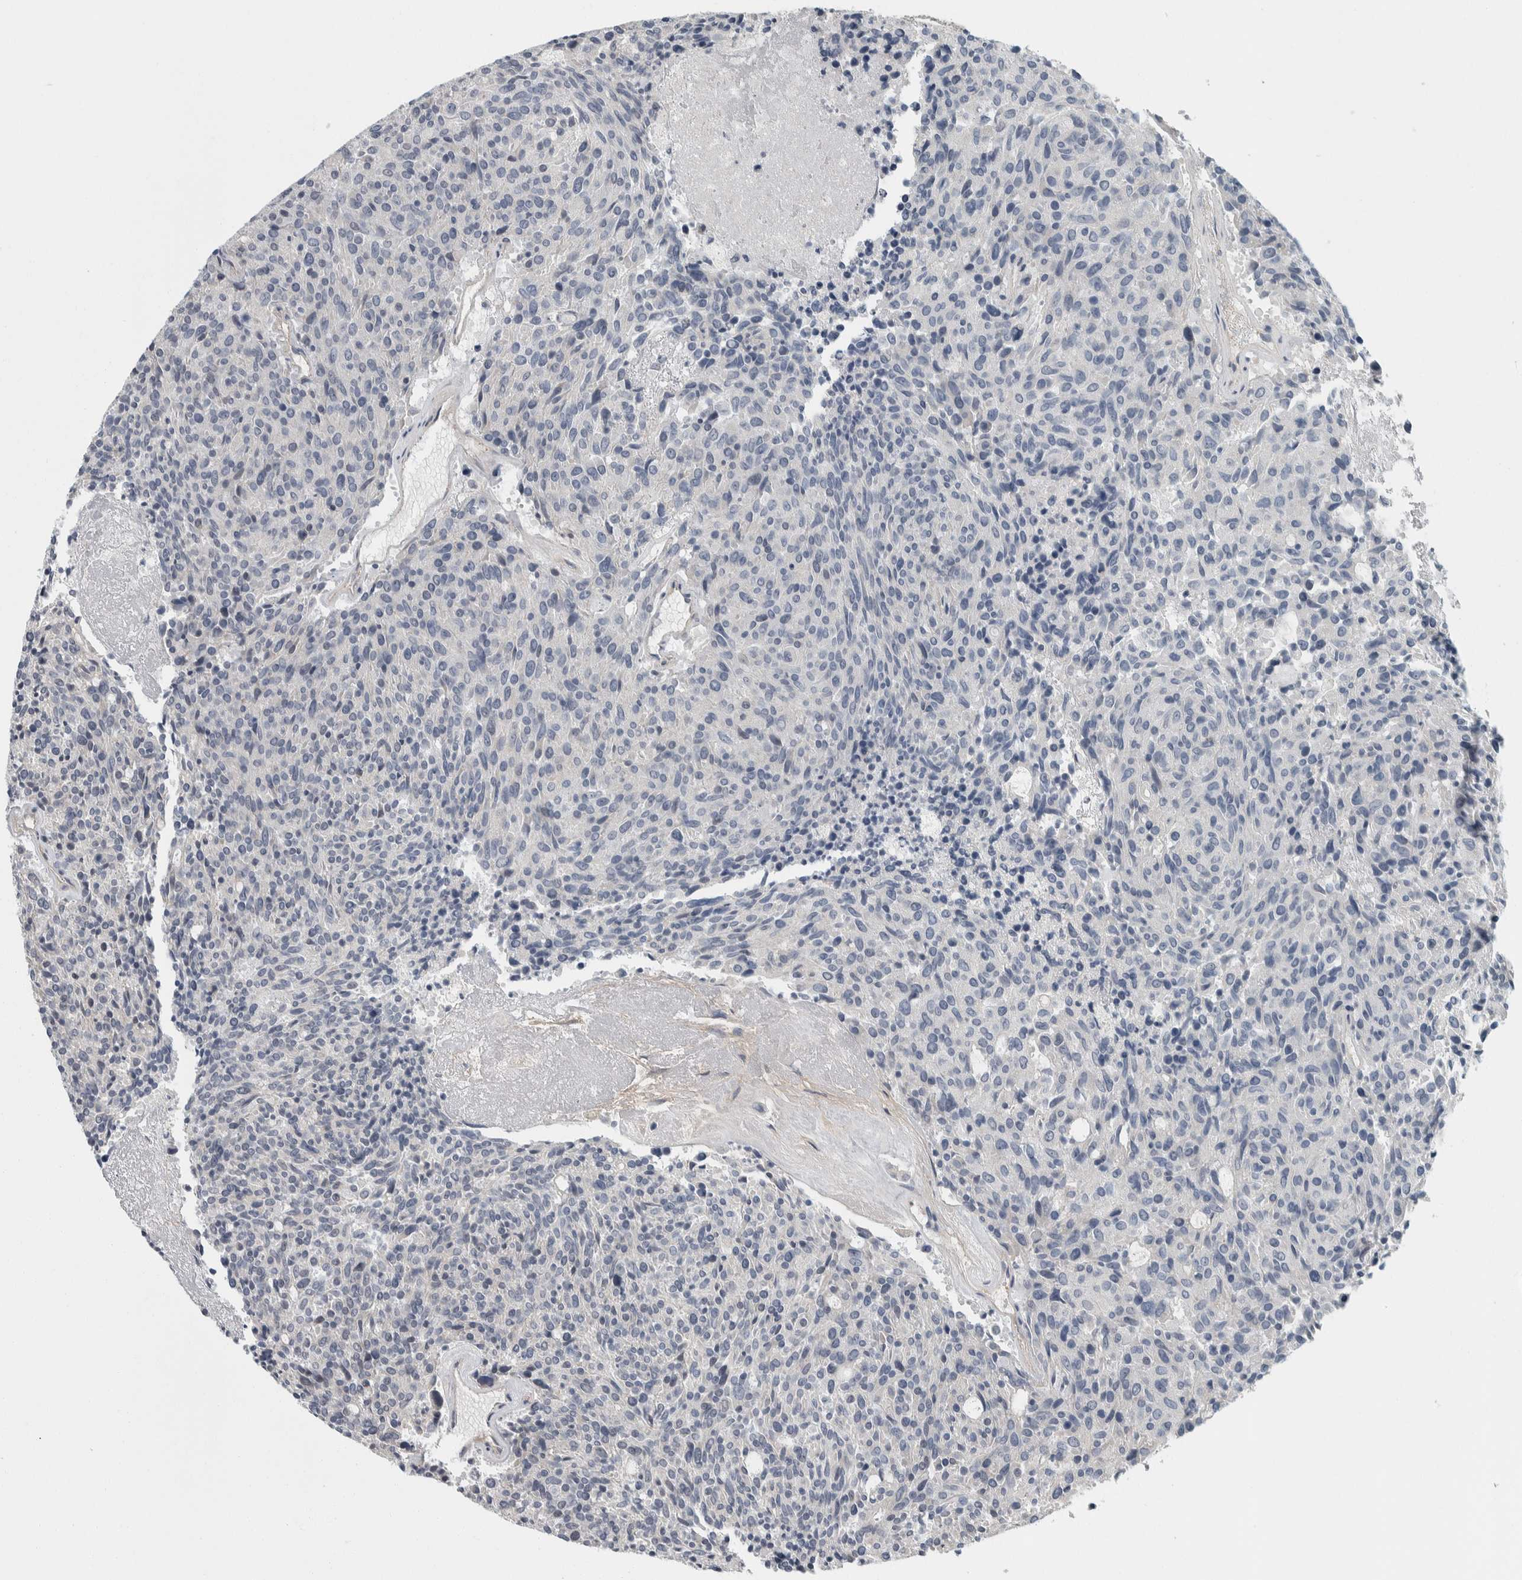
{"staining": {"intensity": "negative", "quantity": "none", "location": "none"}, "tissue": "carcinoid", "cell_type": "Tumor cells", "image_type": "cancer", "snomed": [{"axis": "morphology", "description": "Carcinoid, malignant, NOS"}, {"axis": "topography", "description": "Pancreas"}], "caption": "The image displays no staining of tumor cells in malignant carcinoid. Nuclei are stained in blue.", "gene": "KCNJ3", "patient": {"sex": "female", "age": 54}}